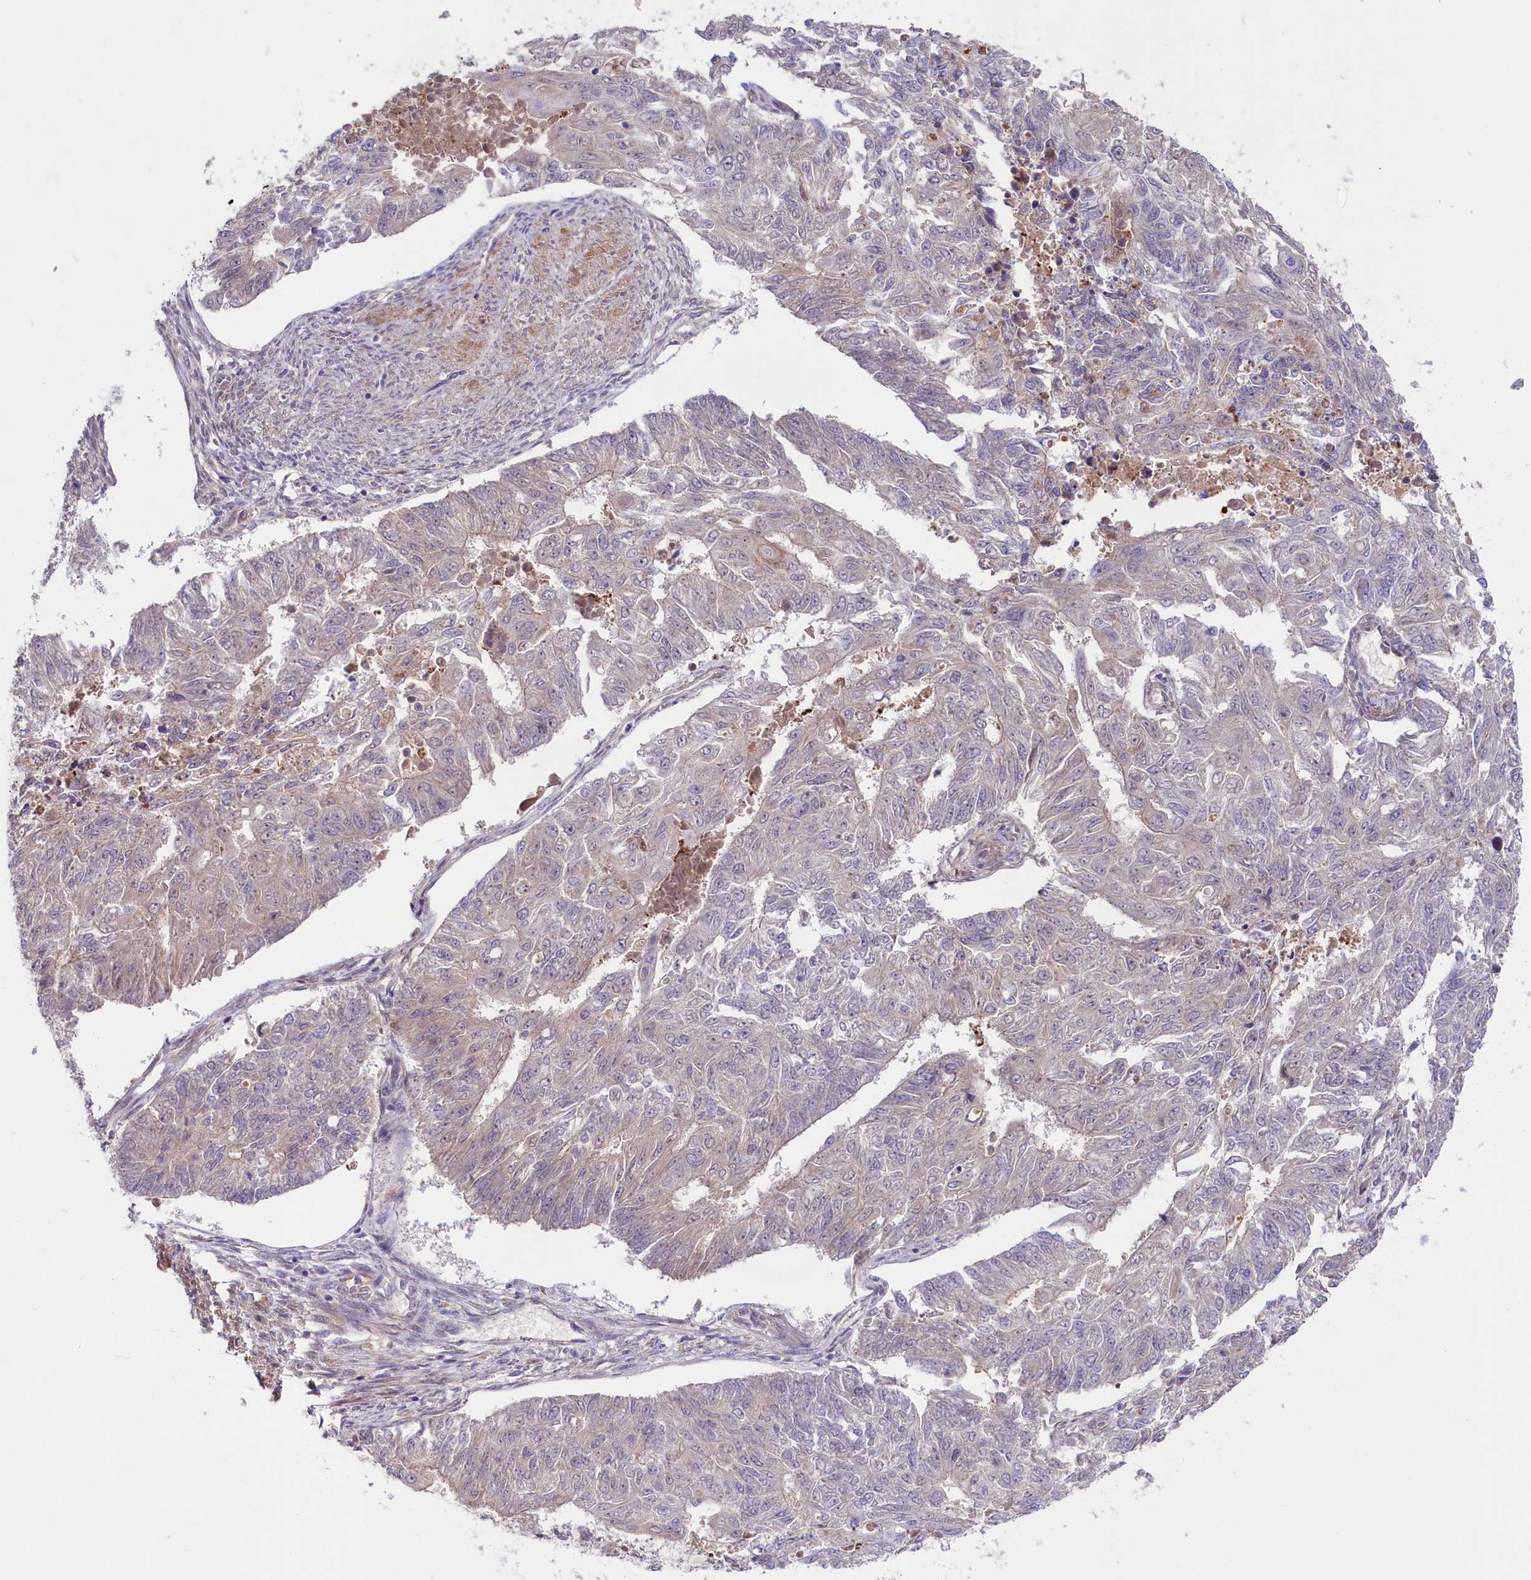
{"staining": {"intensity": "negative", "quantity": "none", "location": "none"}, "tissue": "endometrial cancer", "cell_type": "Tumor cells", "image_type": "cancer", "snomed": [{"axis": "morphology", "description": "Adenocarcinoma, NOS"}, {"axis": "topography", "description": "Endometrium"}], "caption": "Protein analysis of endometrial cancer (adenocarcinoma) exhibits no significant expression in tumor cells.", "gene": "COG8", "patient": {"sex": "female", "age": 32}}